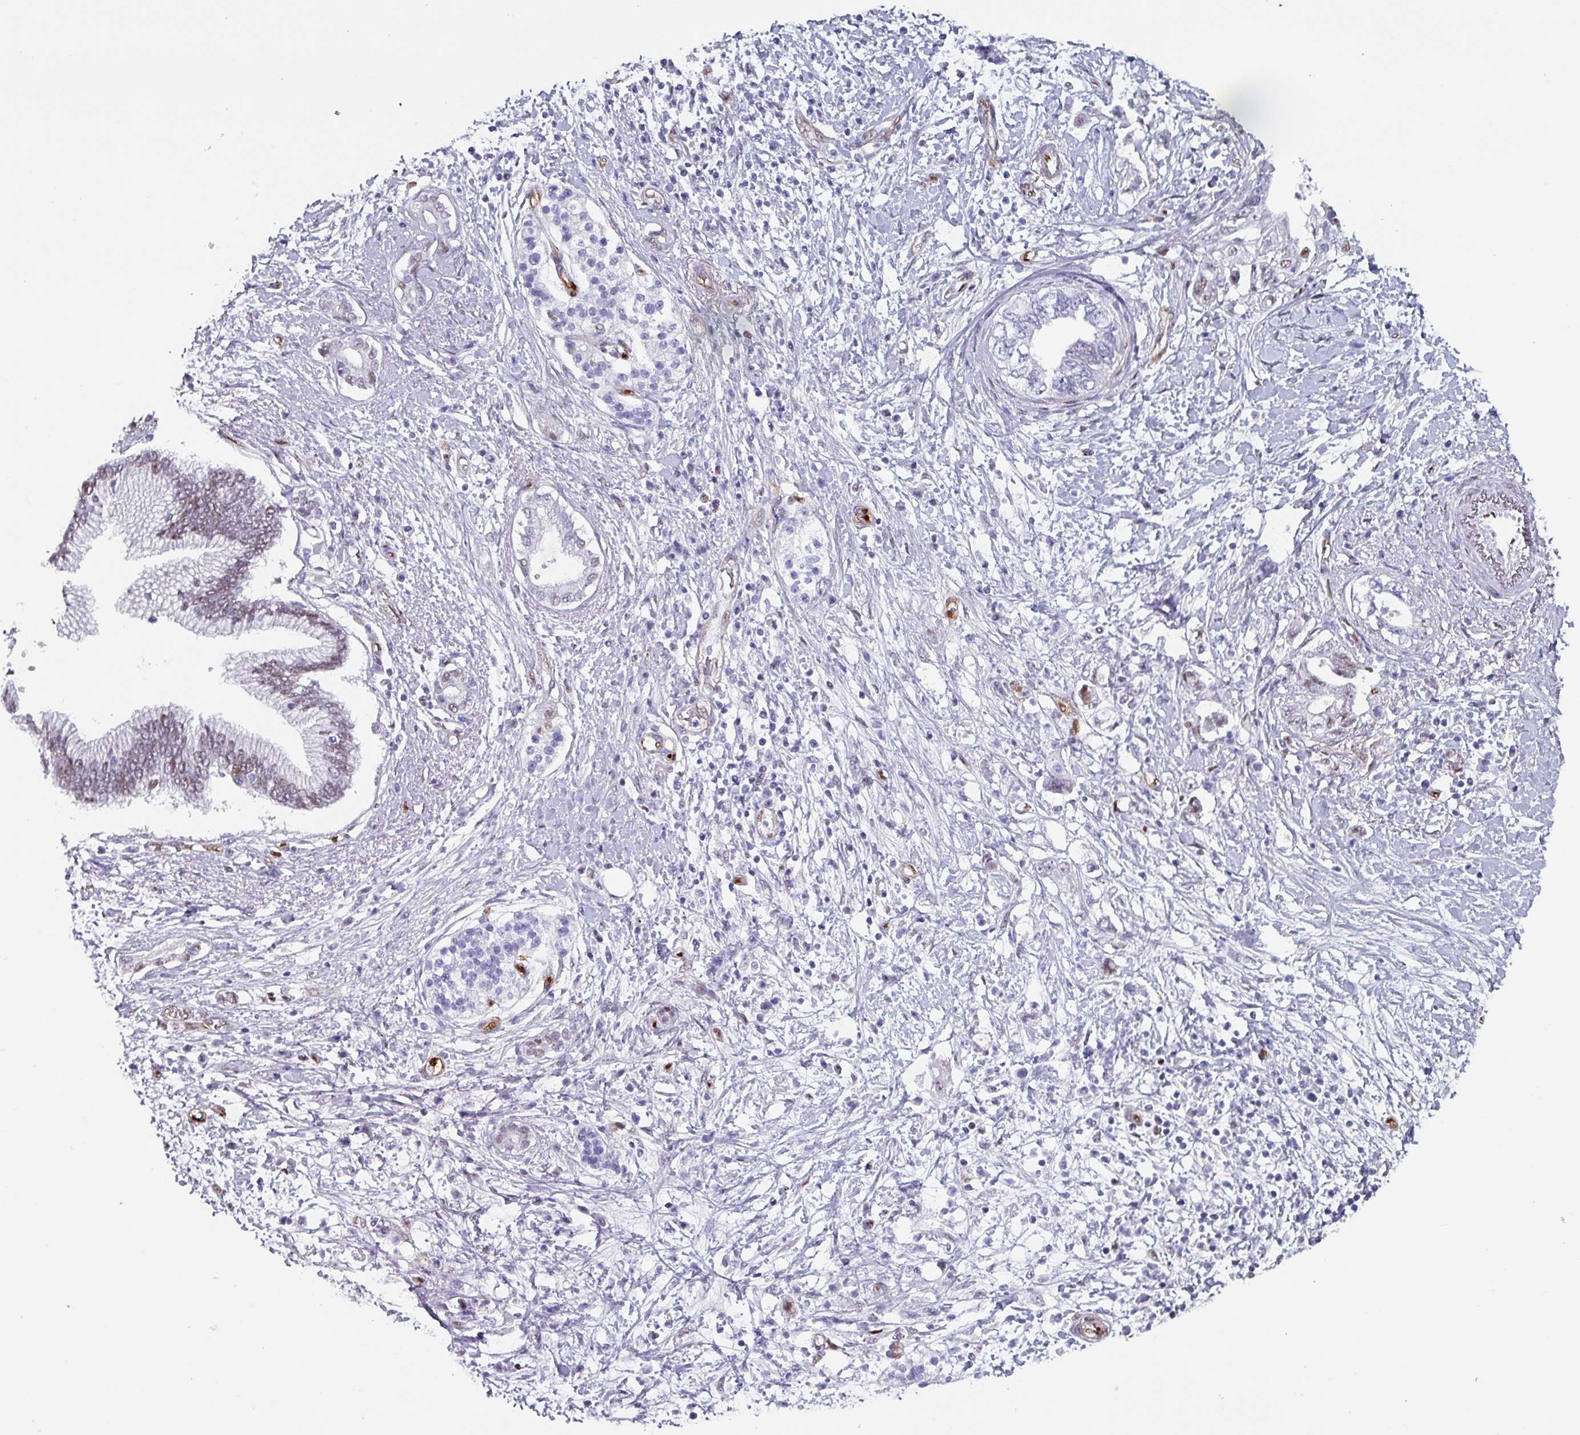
{"staining": {"intensity": "weak", "quantity": "25%-75%", "location": "nuclear"}, "tissue": "pancreatic cancer", "cell_type": "Tumor cells", "image_type": "cancer", "snomed": [{"axis": "morphology", "description": "Adenocarcinoma, NOS"}, {"axis": "topography", "description": "Pancreas"}], "caption": "Human pancreatic cancer stained for a protein (brown) shows weak nuclear positive expression in approximately 25%-75% of tumor cells.", "gene": "ZNF816-ZNF321P", "patient": {"sex": "female", "age": 73}}